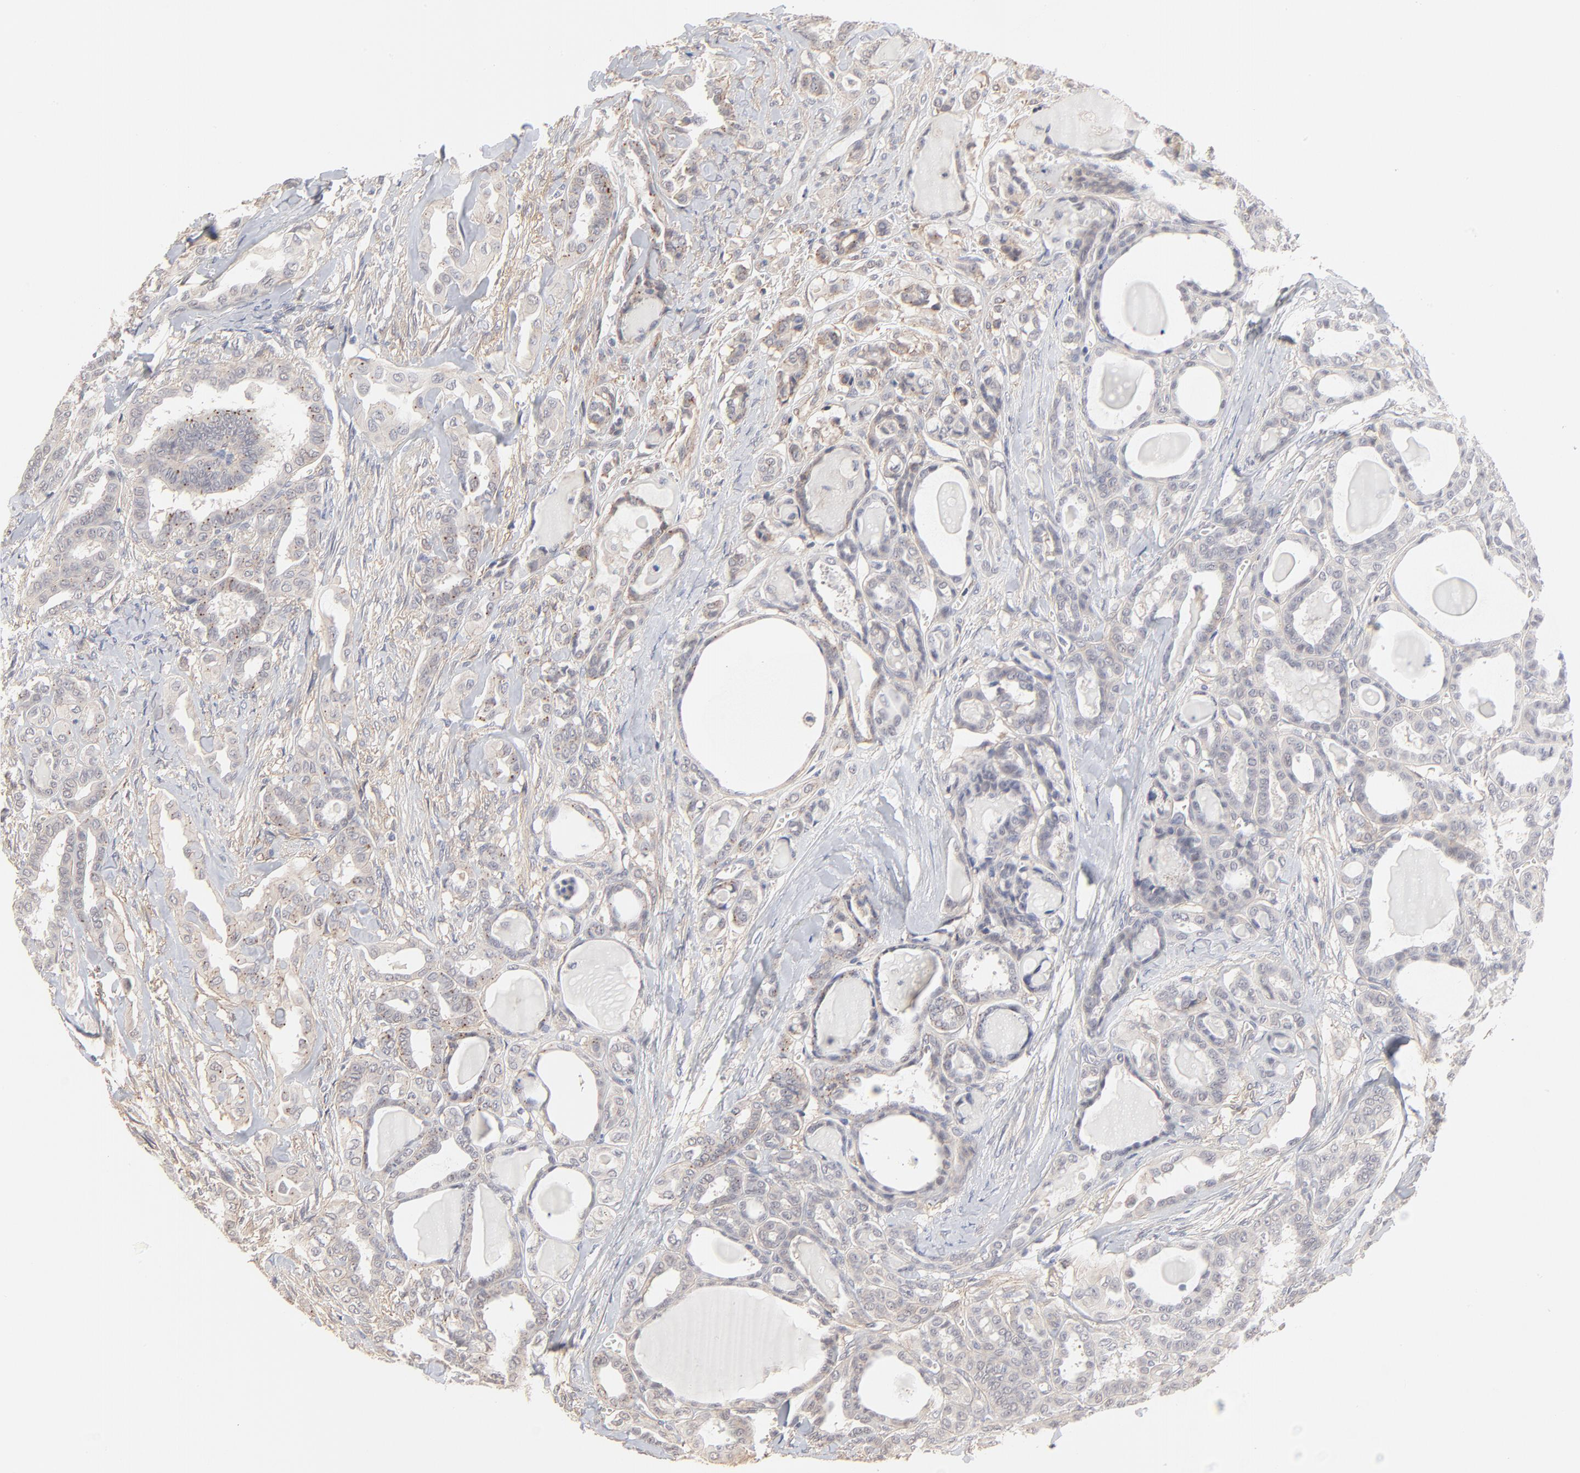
{"staining": {"intensity": "weak", "quantity": "25%-75%", "location": "cytoplasmic/membranous"}, "tissue": "thyroid cancer", "cell_type": "Tumor cells", "image_type": "cancer", "snomed": [{"axis": "morphology", "description": "Carcinoma, NOS"}, {"axis": "topography", "description": "Thyroid gland"}], "caption": "Immunohistochemical staining of human thyroid cancer (carcinoma) exhibits weak cytoplasmic/membranous protein positivity in about 25%-75% of tumor cells.", "gene": "SLC16A1", "patient": {"sex": "female", "age": 91}}